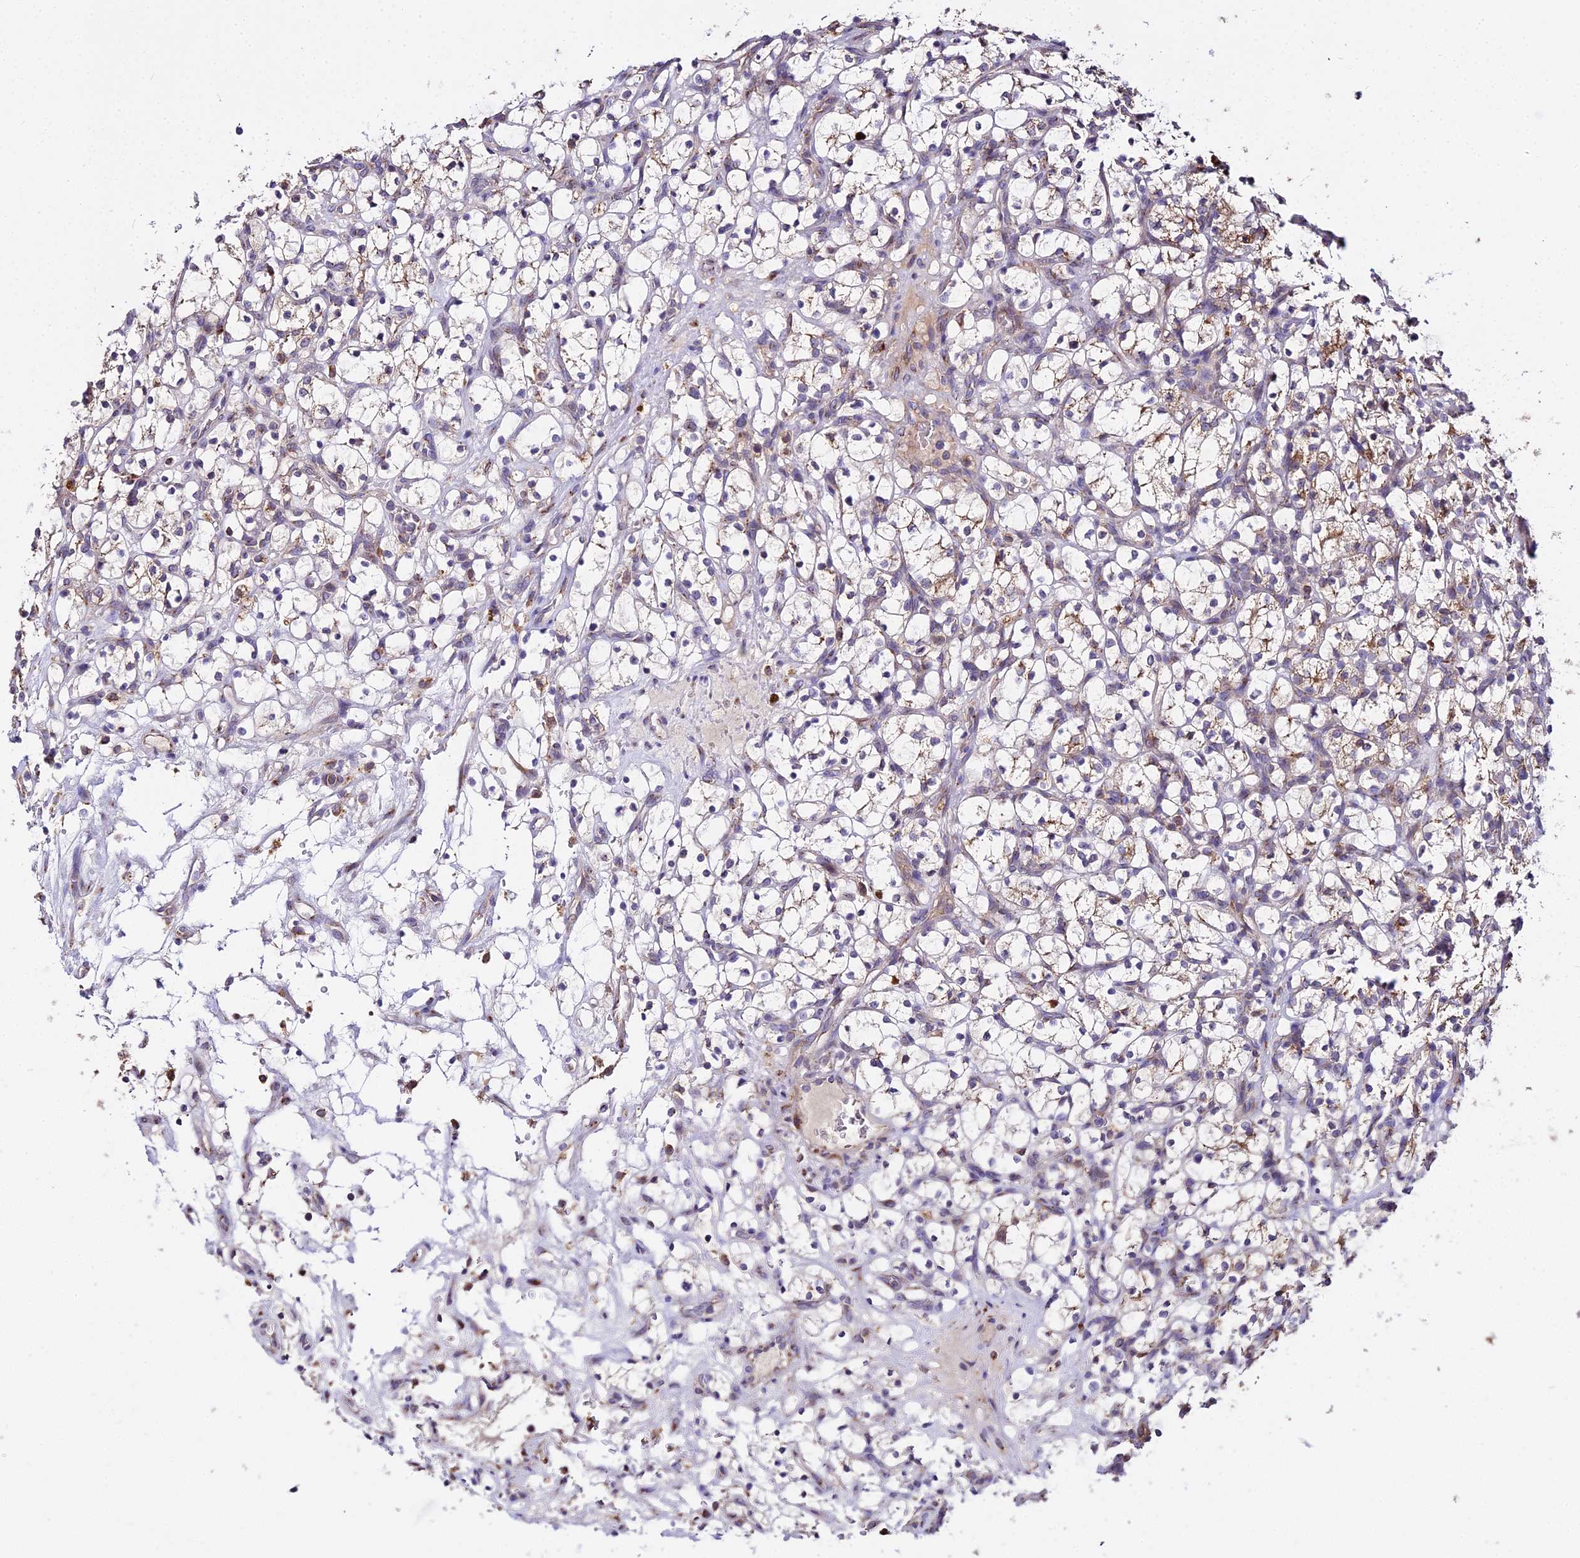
{"staining": {"intensity": "negative", "quantity": "none", "location": "none"}, "tissue": "renal cancer", "cell_type": "Tumor cells", "image_type": "cancer", "snomed": [{"axis": "morphology", "description": "Adenocarcinoma, NOS"}, {"axis": "topography", "description": "Kidney"}], "caption": "Immunohistochemical staining of human renal cancer (adenocarcinoma) exhibits no significant staining in tumor cells.", "gene": "PEX19", "patient": {"sex": "female", "age": 69}}